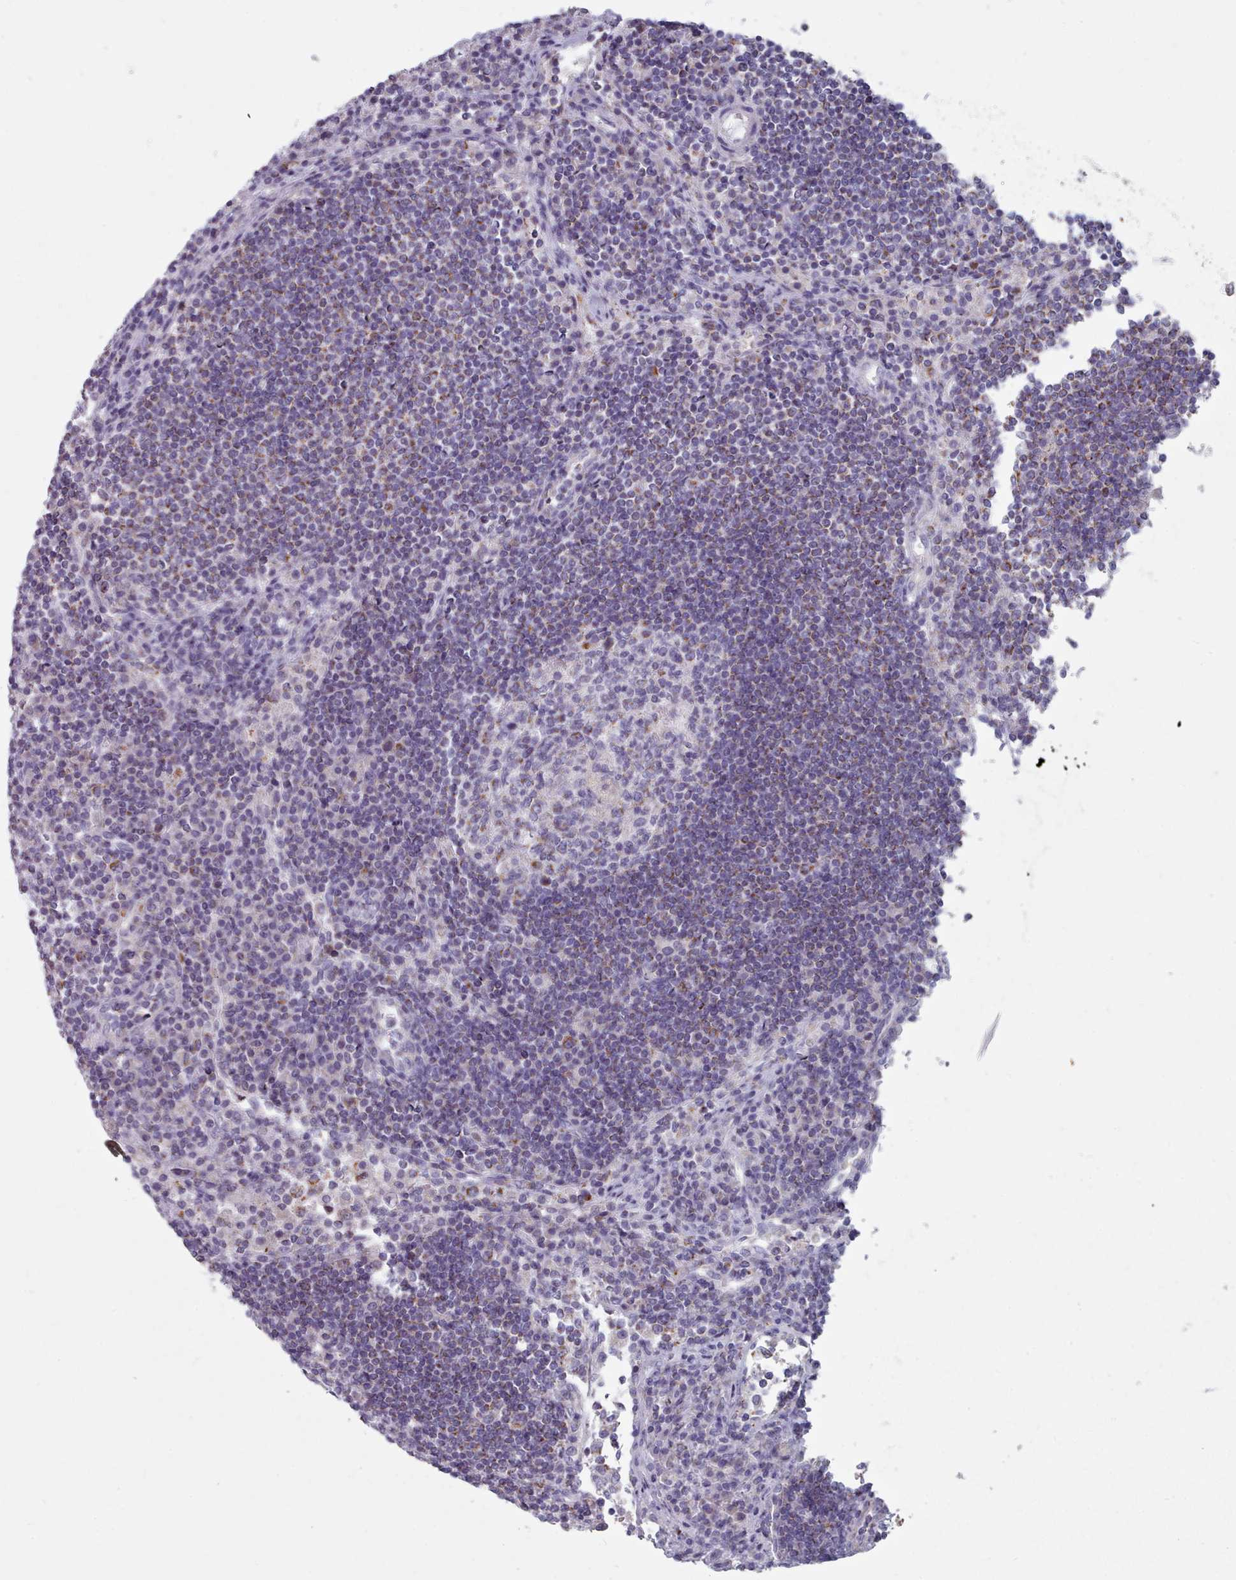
{"staining": {"intensity": "weak", "quantity": "<25%", "location": "cytoplasmic/membranous"}, "tissue": "lymph node", "cell_type": "Germinal center cells", "image_type": "normal", "snomed": [{"axis": "morphology", "description": "Normal tissue, NOS"}, {"axis": "topography", "description": "Lymph node"}], "caption": "Germinal center cells show no significant staining in normal lymph node. The staining is performed using DAB brown chromogen with nuclei counter-stained in using hematoxylin.", "gene": "HAO1", "patient": {"sex": "female", "age": 53}}